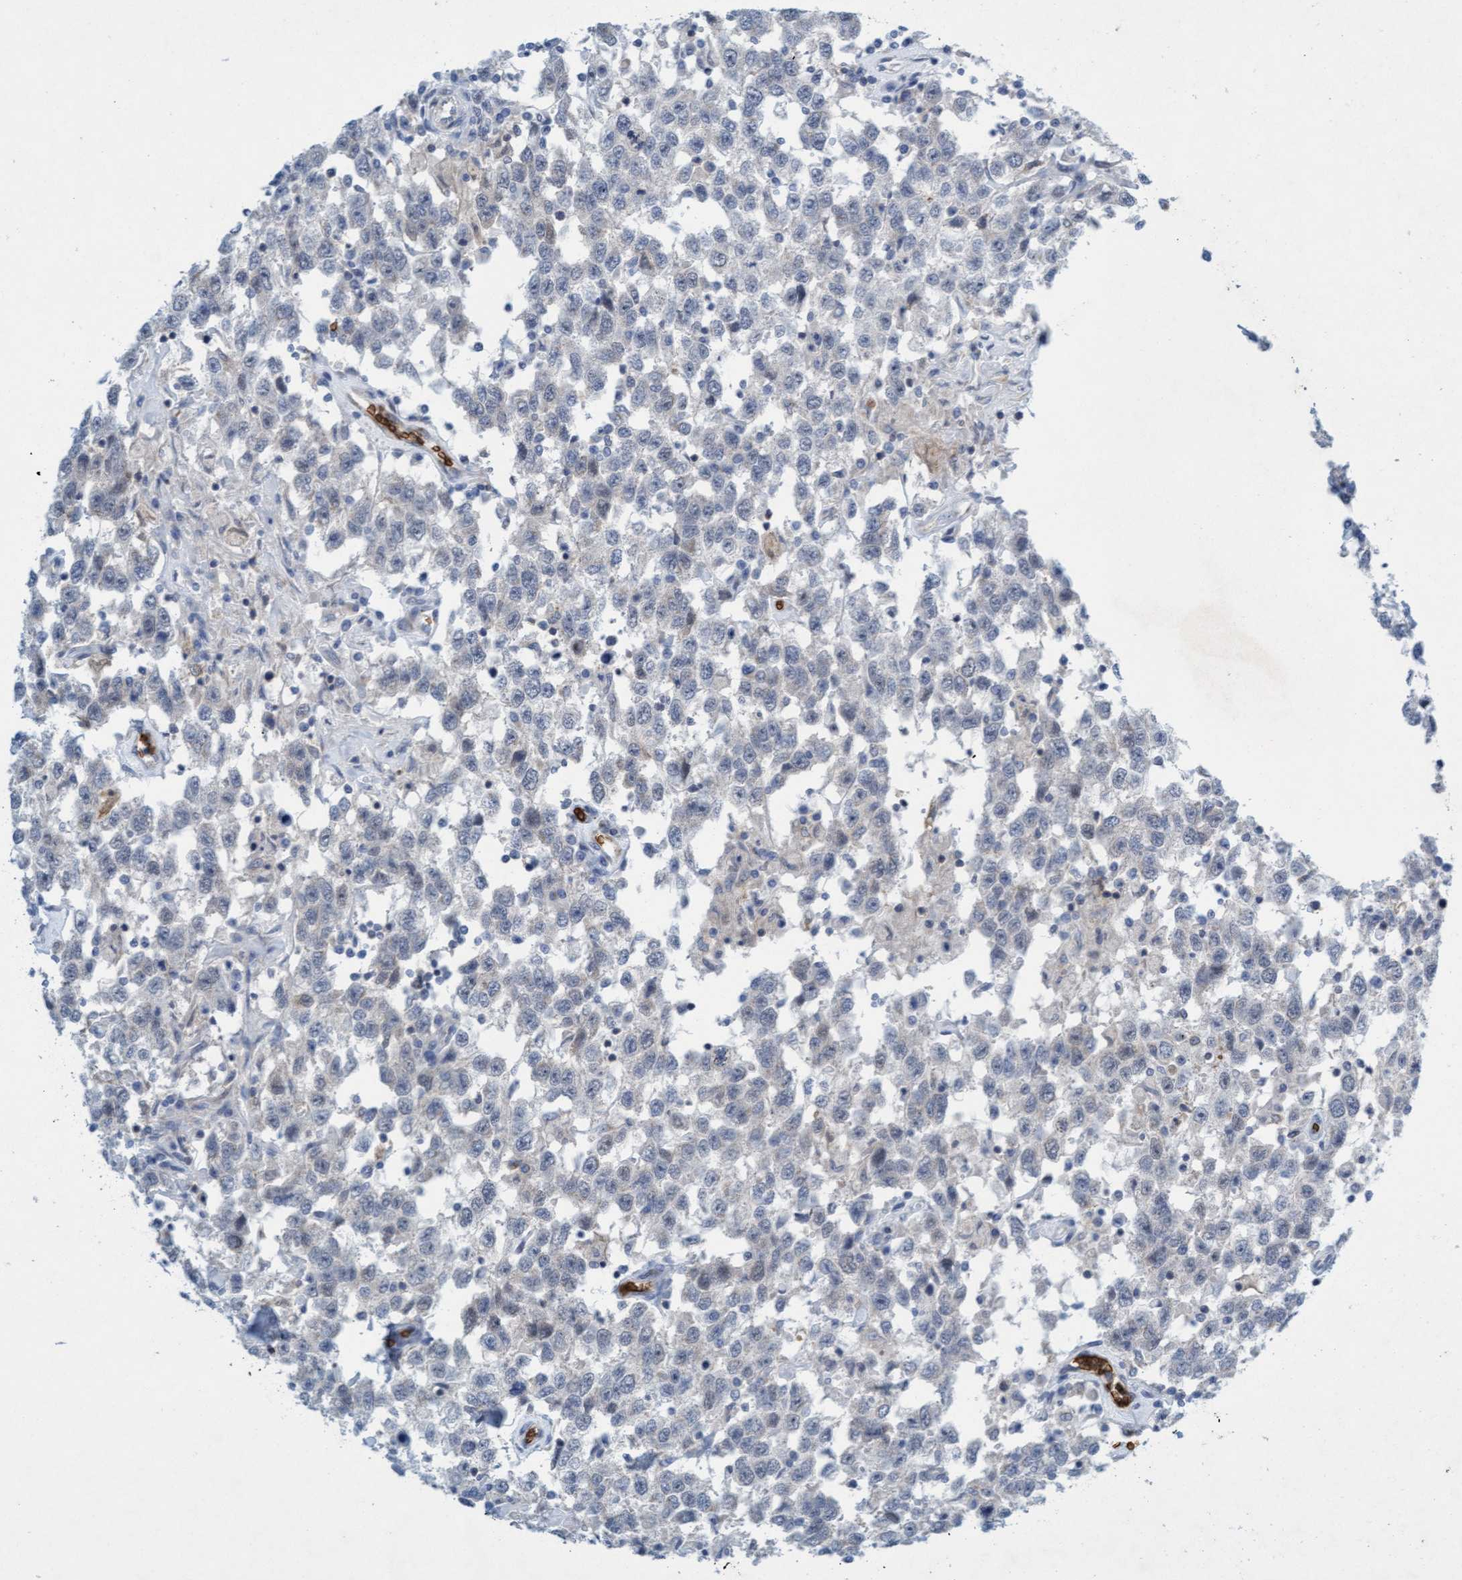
{"staining": {"intensity": "negative", "quantity": "none", "location": "none"}, "tissue": "testis cancer", "cell_type": "Tumor cells", "image_type": "cancer", "snomed": [{"axis": "morphology", "description": "Seminoma, NOS"}, {"axis": "topography", "description": "Testis"}], "caption": "Immunohistochemistry (IHC) of testis seminoma demonstrates no positivity in tumor cells.", "gene": "SPEM2", "patient": {"sex": "male", "age": 41}}